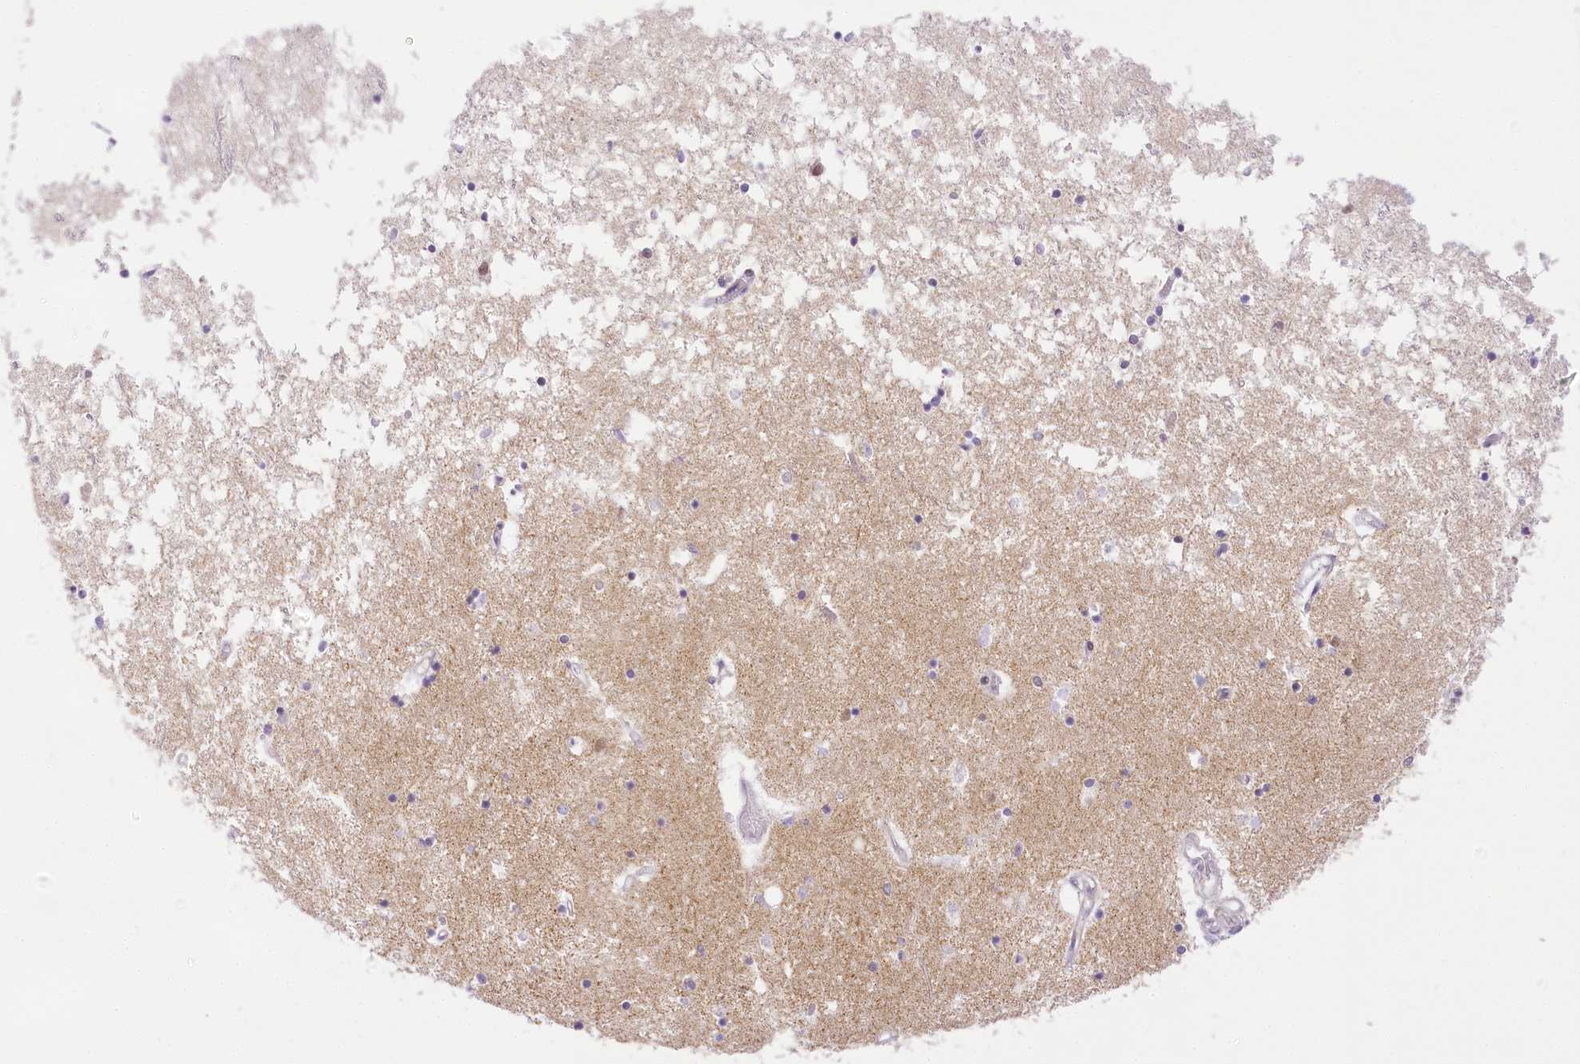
{"staining": {"intensity": "negative", "quantity": "none", "location": "none"}, "tissue": "hippocampus", "cell_type": "Glial cells", "image_type": "normal", "snomed": [{"axis": "morphology", "description": "Normal tissue, NOS"}, {"axis": "topography", "description": "Hippocampus"}], "caption": "DAB immunohistochemical staining of unremarkable human hippocampus shows no significant expression in glial cells.", "gene": "CCDC30", "patient": {"sex": "male", "age": 70}}